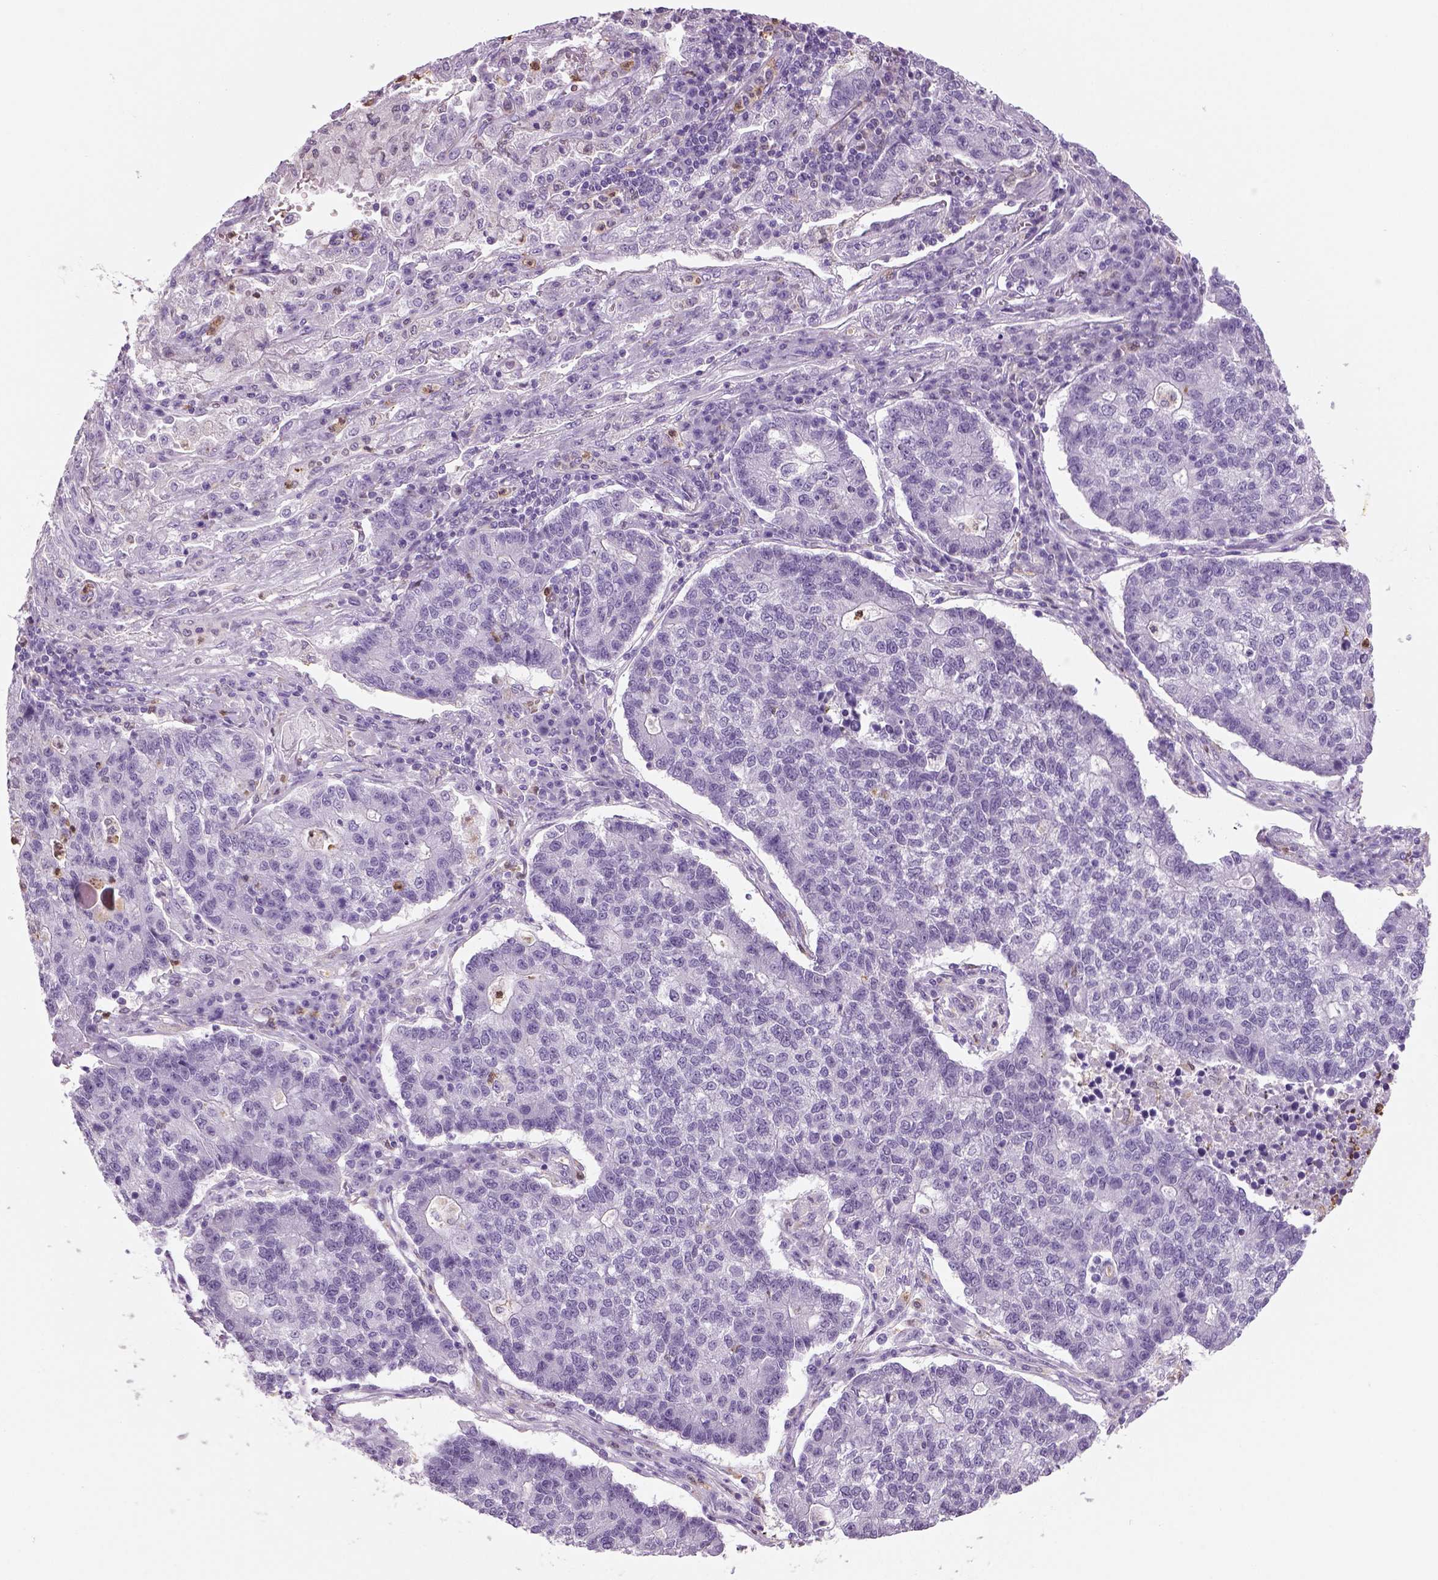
{"staining": {"intensity": "negative", "quantity": "none", "location": "none"}, "tissue": "lung cancer", "cell_type": "Tumor cells", "image_type": "cancer", "snomed": [{"axis": "morphology", "description": "Adenocarcinoma, NOS"}, {"axis": "topography", "description": "Lung"}], "caption": "Tumor cells are negative for protein expression in human adenocarcinoma (lung).", "gene": "NECAB2", "patient": {"sex": "male", "age": 57}}